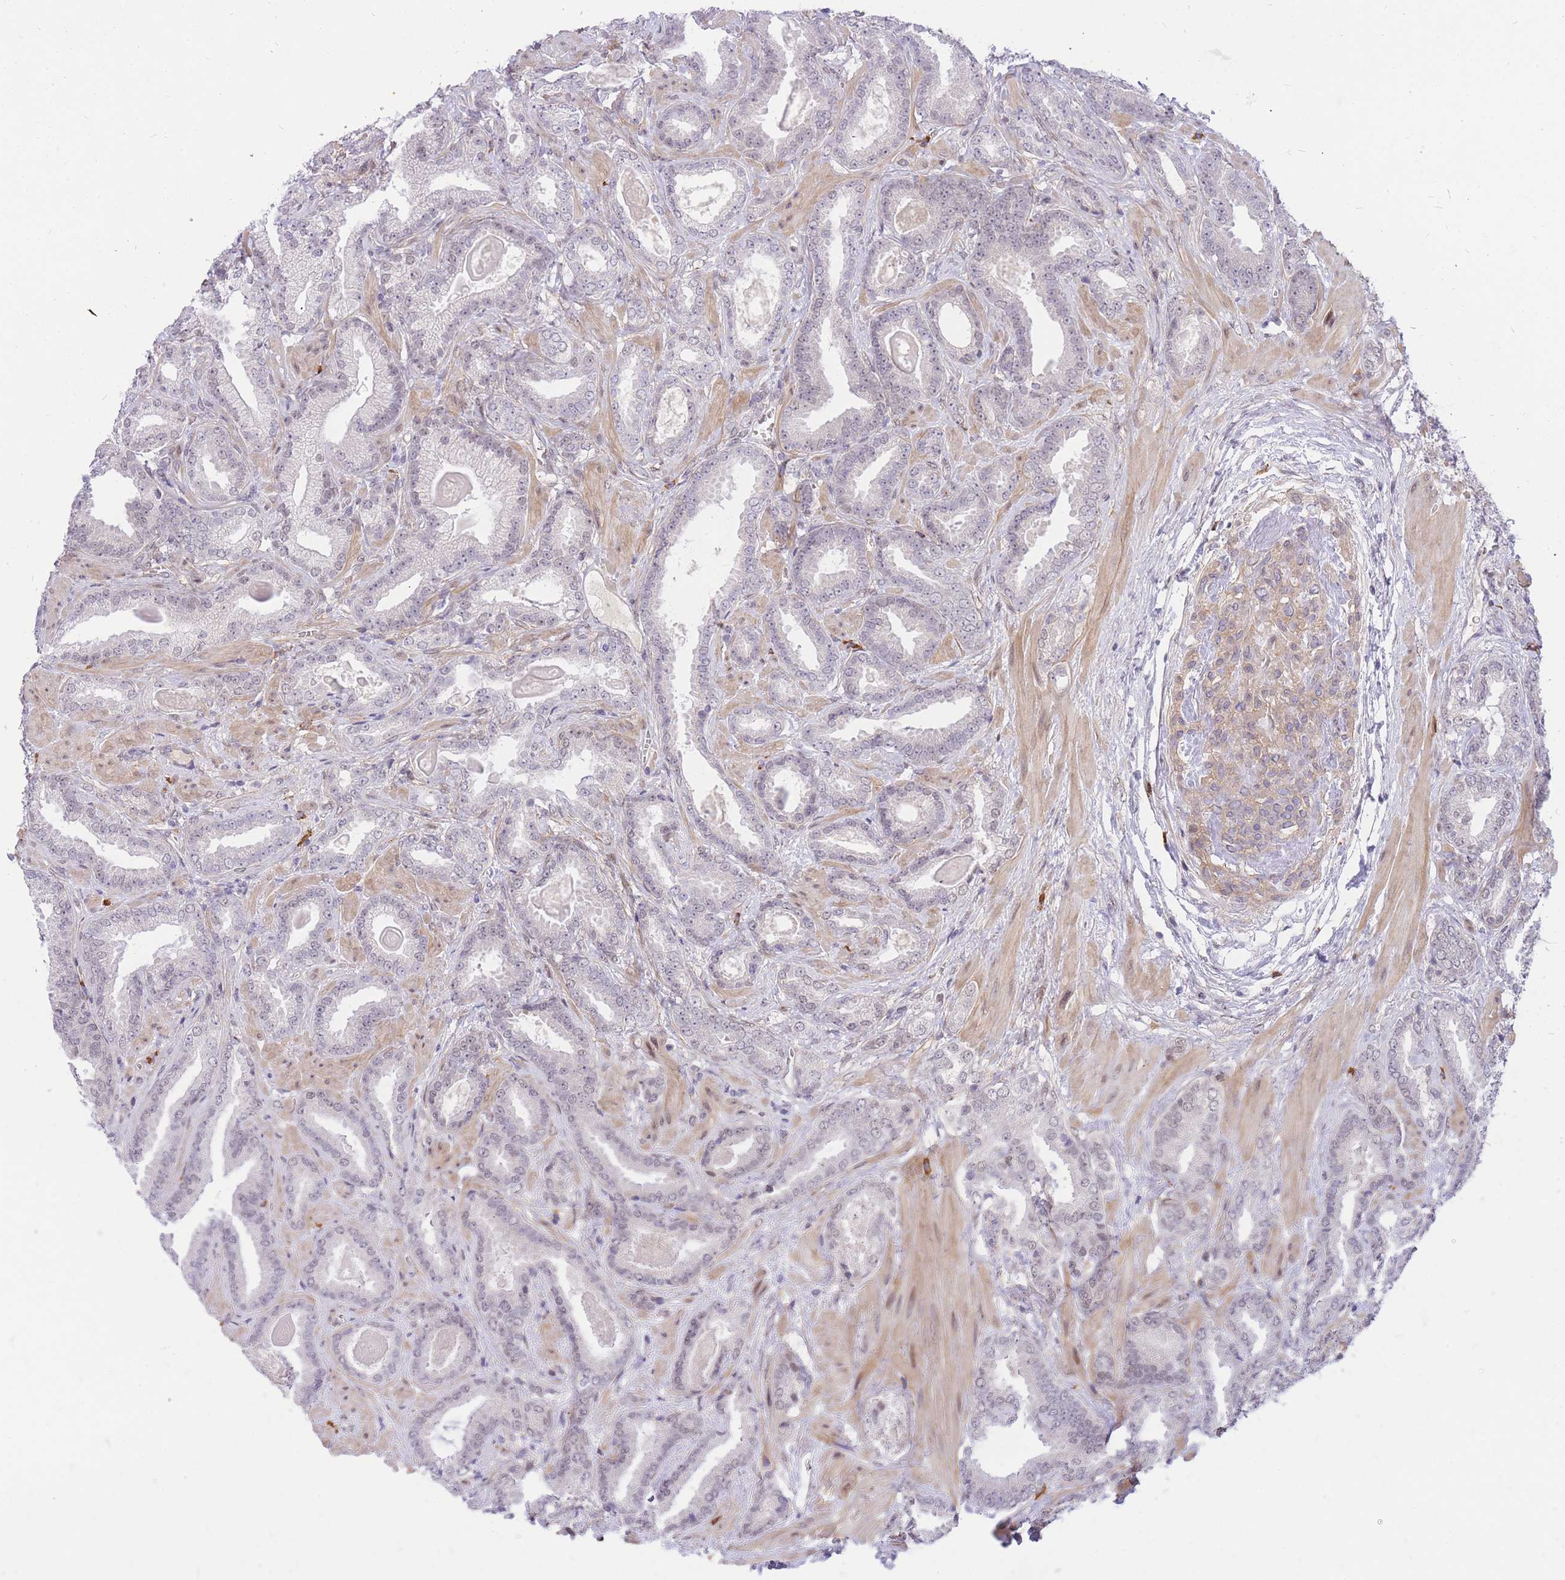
{"staining": {"intensity": "weak", "quantity": "<25%", "location": "nuclear"}, "tissue": "prostate cancer", "cell_type": "Tumor cells", "image_type": "cancer", "snomed": [{"axis": "morphology", "description": "Adenocarcinoma, Low grade"}, {"axis": "topography", "description": "Prostate"}], "caption": "Human prostate low-grade adenocarcinoma stained for a protein using immunohistochemistry (IHC) exhibits no expression in tumor cells.", "gene": "TLE2", "patient": {"sex": "male", "age": 62}}